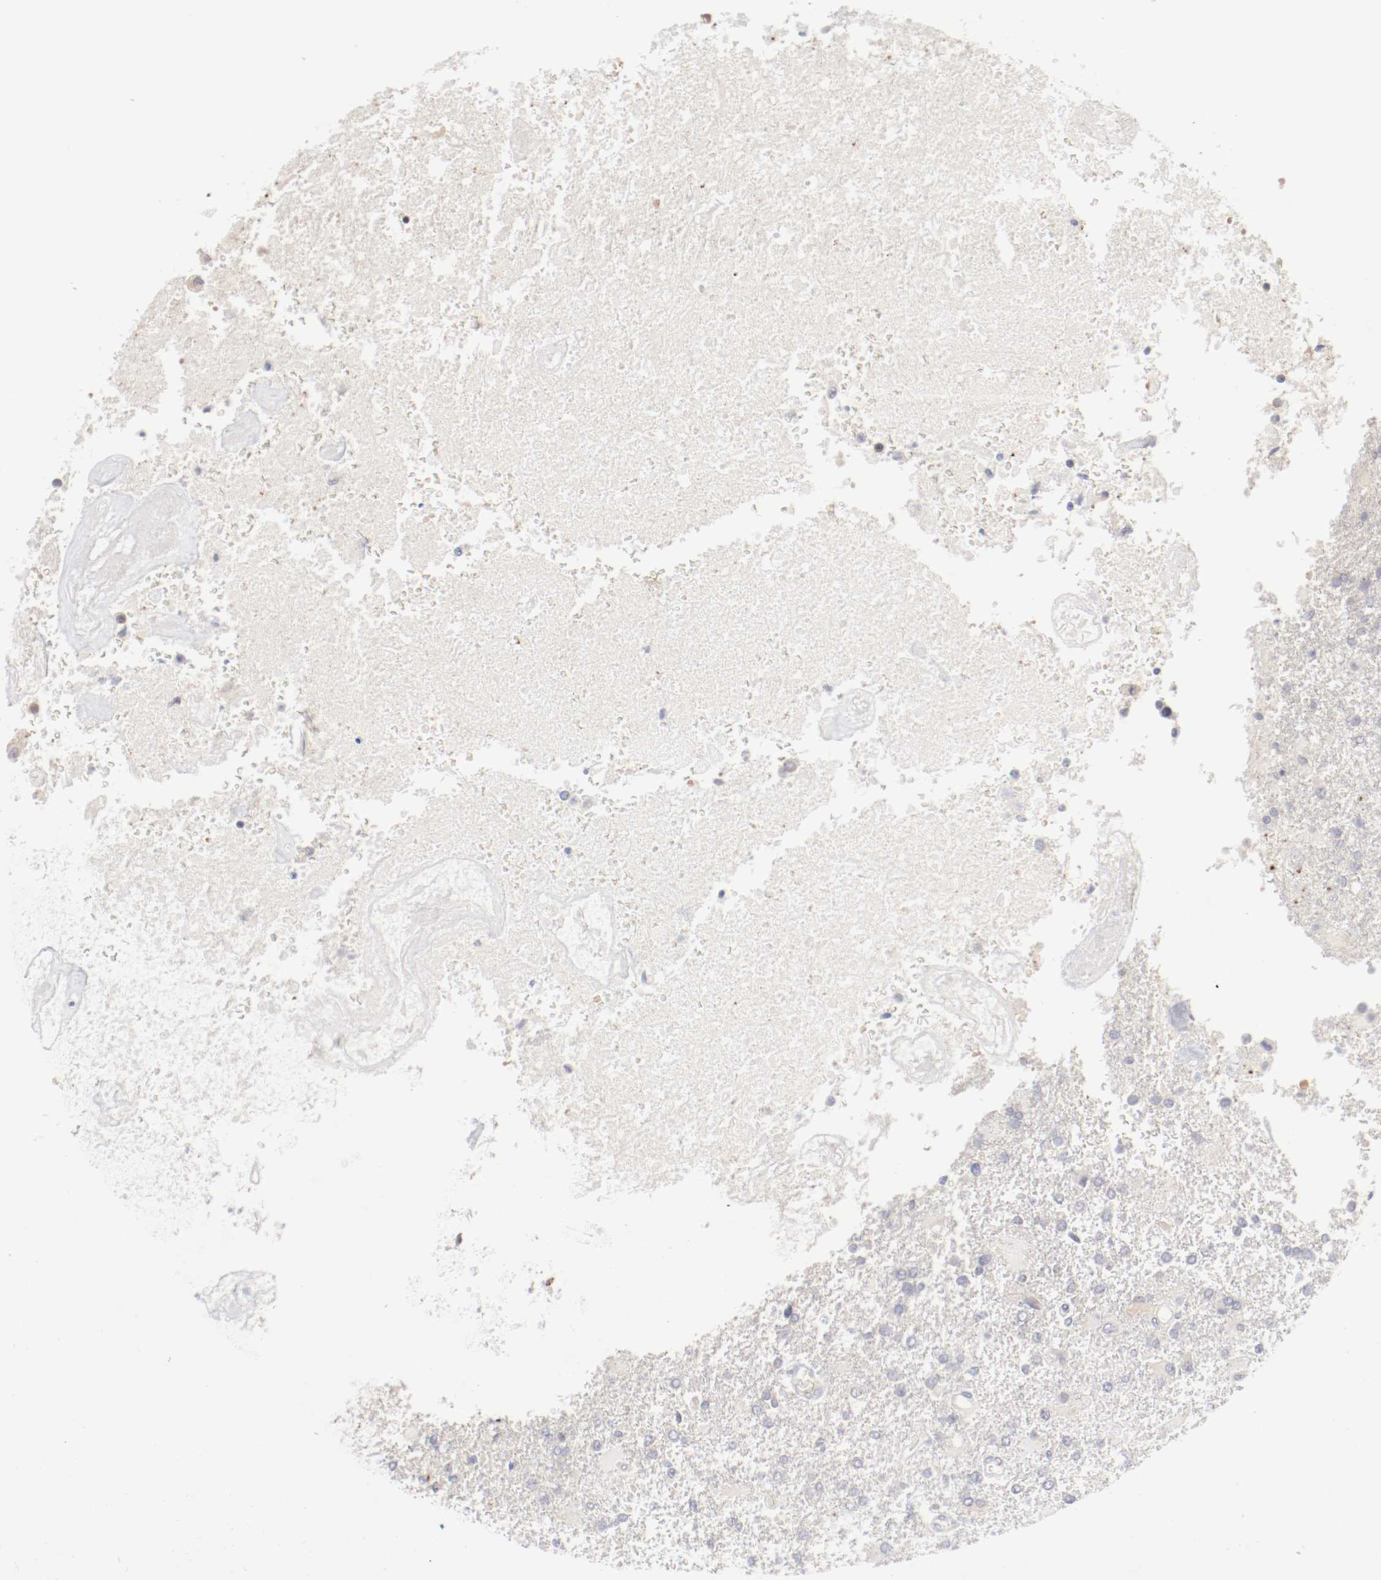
{"staining": {"intensity": "weak", "quantity": "25%-75%", "location": "cytoplasmic/membranous"}, "tissue": "glioma", "cell_type": "Tumor cells", "image_type": "cancer", "snomed": [{"axis": "morphology", "description": "Glioma, malignant, High grade"}, {"axis": "topography", "description": "Cerebral cortex"}], "caption": "Malignant glioma (high-grade) stained for a protein demonstrates weak cytoplasmic/membranous positivity in tumor cells.", "gene": "DNAL4", "patient": {"sex": "male", "age": 79}}